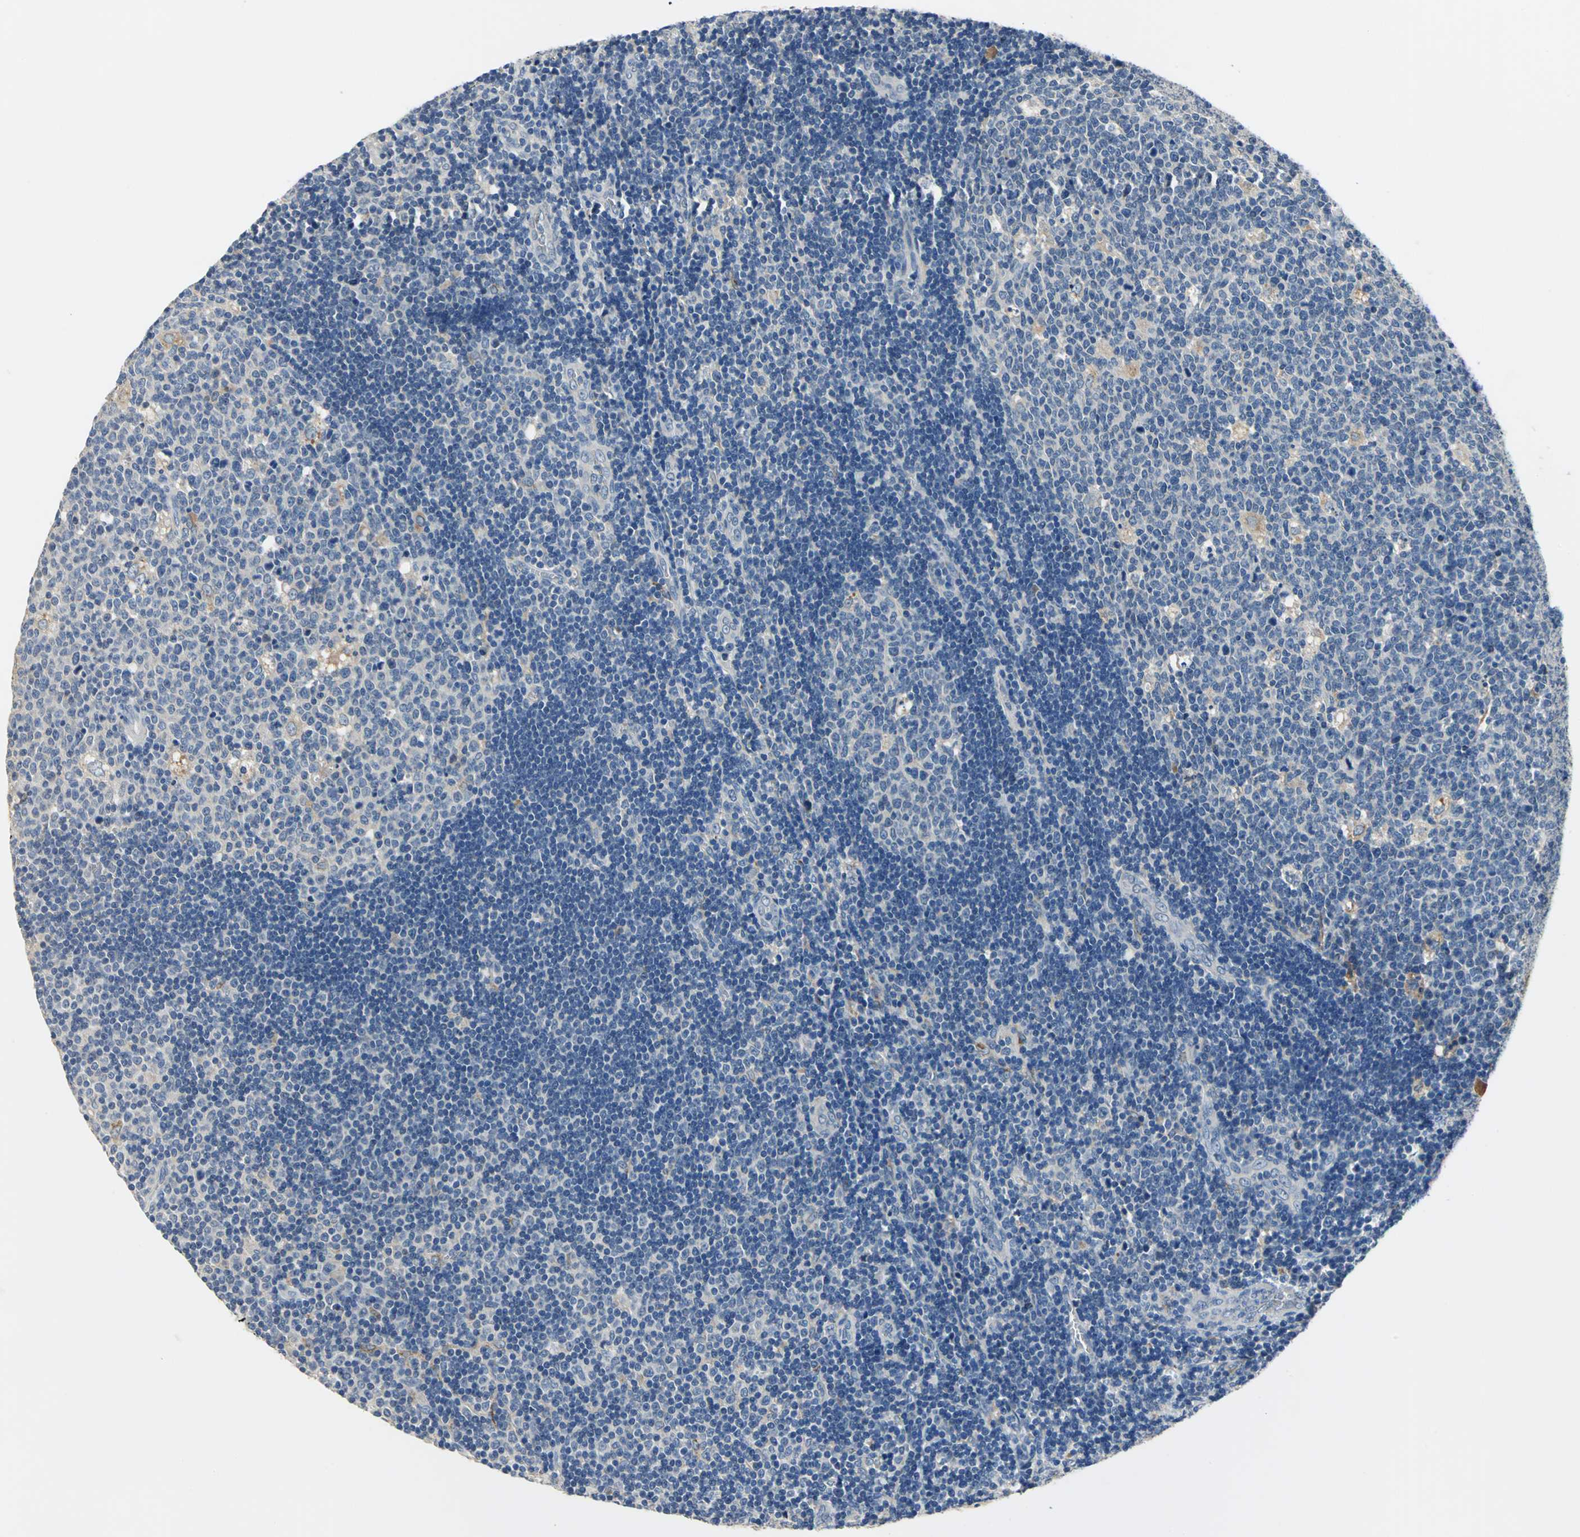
{"staining": {"intensity": "negative", "quantity": "none", "location": "none"}, "tissue": "lymph node", "cell_type": "Germinal center cells", "image_type": "normal", "snomed": [{"axis": "morphology", "description": "Normal tissue, NOS"}, {"axis": "topography", "description": "Lymph node"}, {"axis": "topography", "description": "Salivary gland"}], "caption": "Immunohistochemistry (IHC) of benign human lymph node exhibits no positivity in germinal center cells.", "gene": "RASD2", "patient": {"sex": "male", "age": 8}}